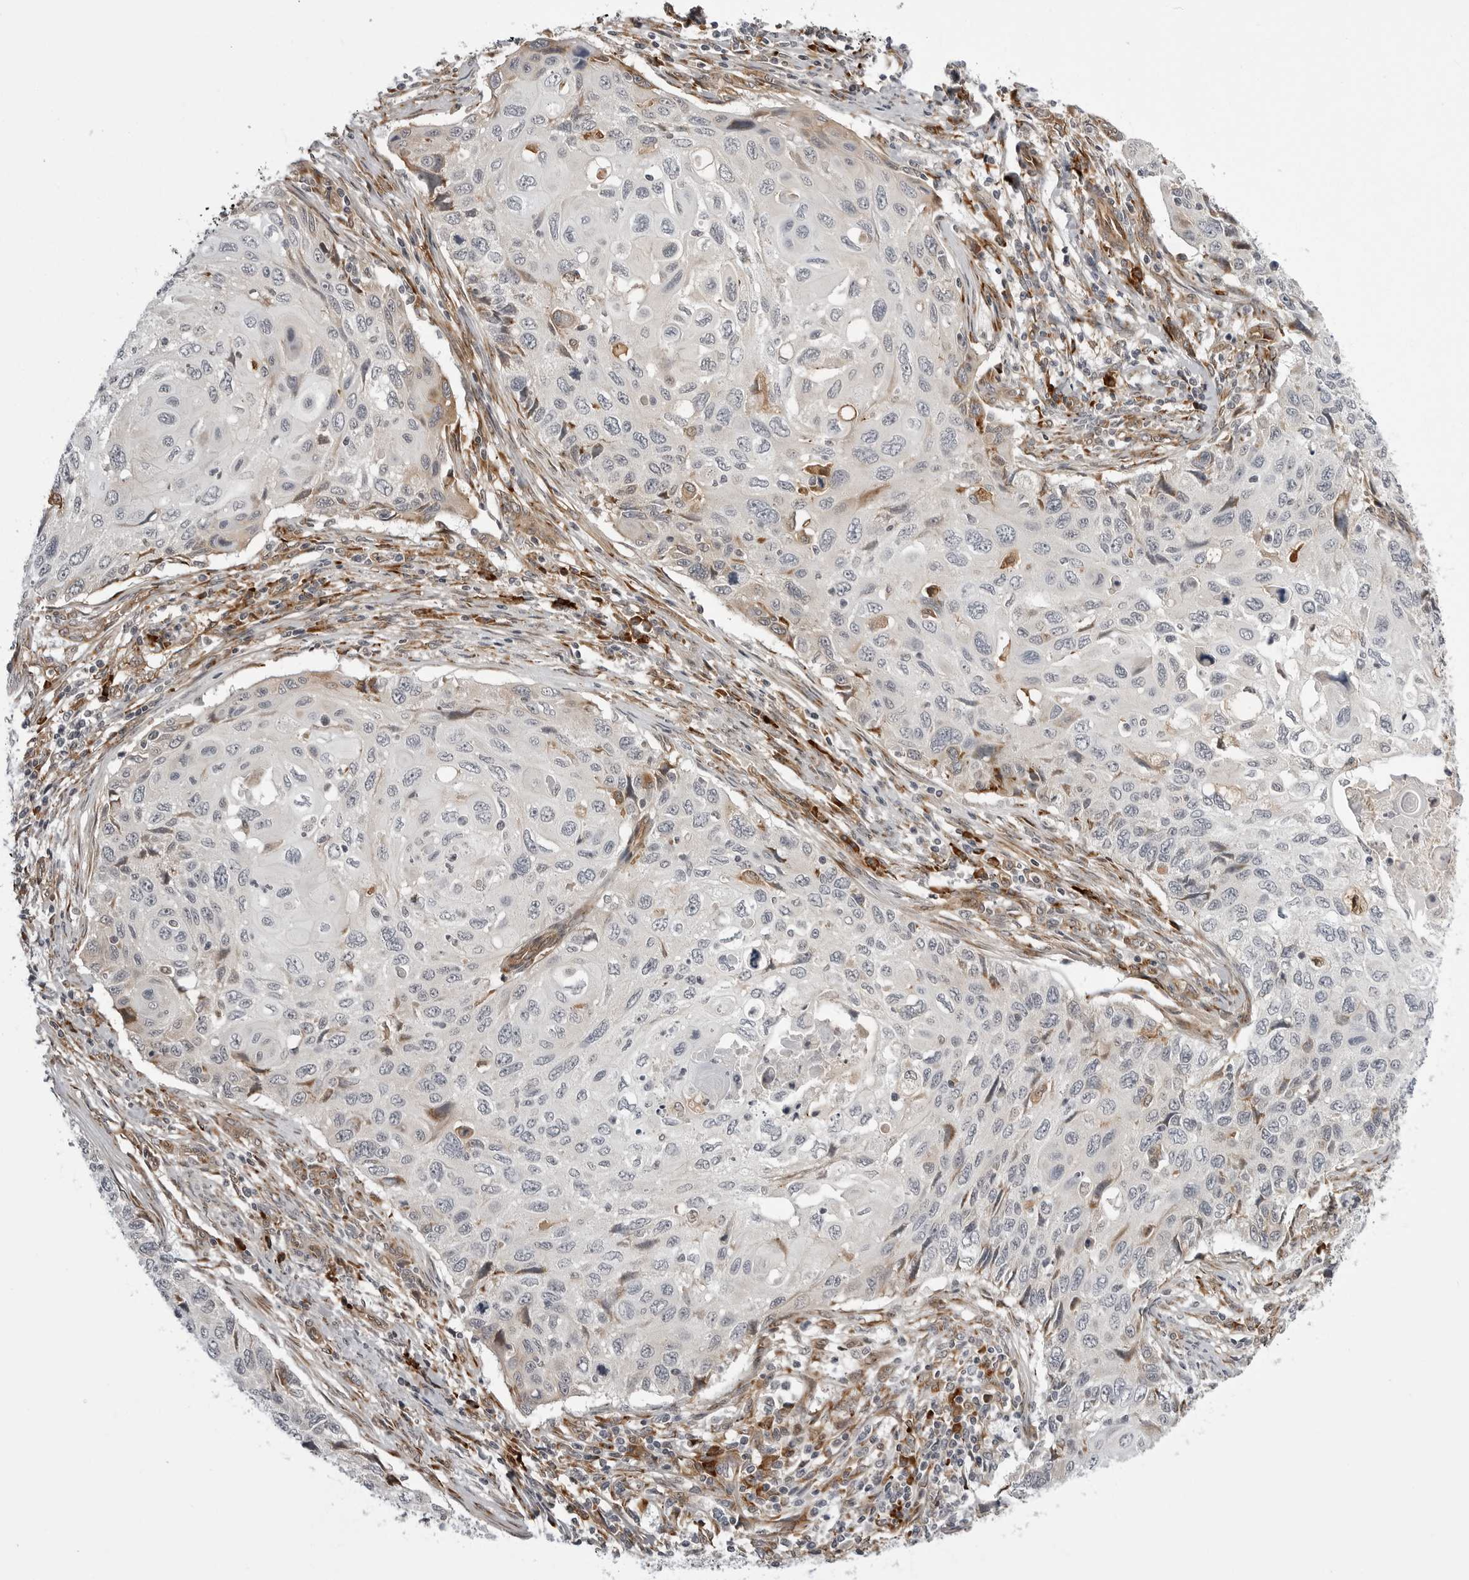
{"staining": {"intensity": "negative", "quantity": "none", "location": "none"}, "tissue": "cervical cancer", "cell_type": "Tumor cells", "image_type": "cancer", "snomed": [{"axis": "morphology", "description": "Squamous cell carcinoma, NOS"}, {"axis": "topography", "description": "Cervix"}], "caption": "Micrograph shows no significant protein expression in tumor cells of cervical cancer (squamous cell carcinoma).", "gene": "ARL5A", "patient": {"sex": "female", "age": 70}}